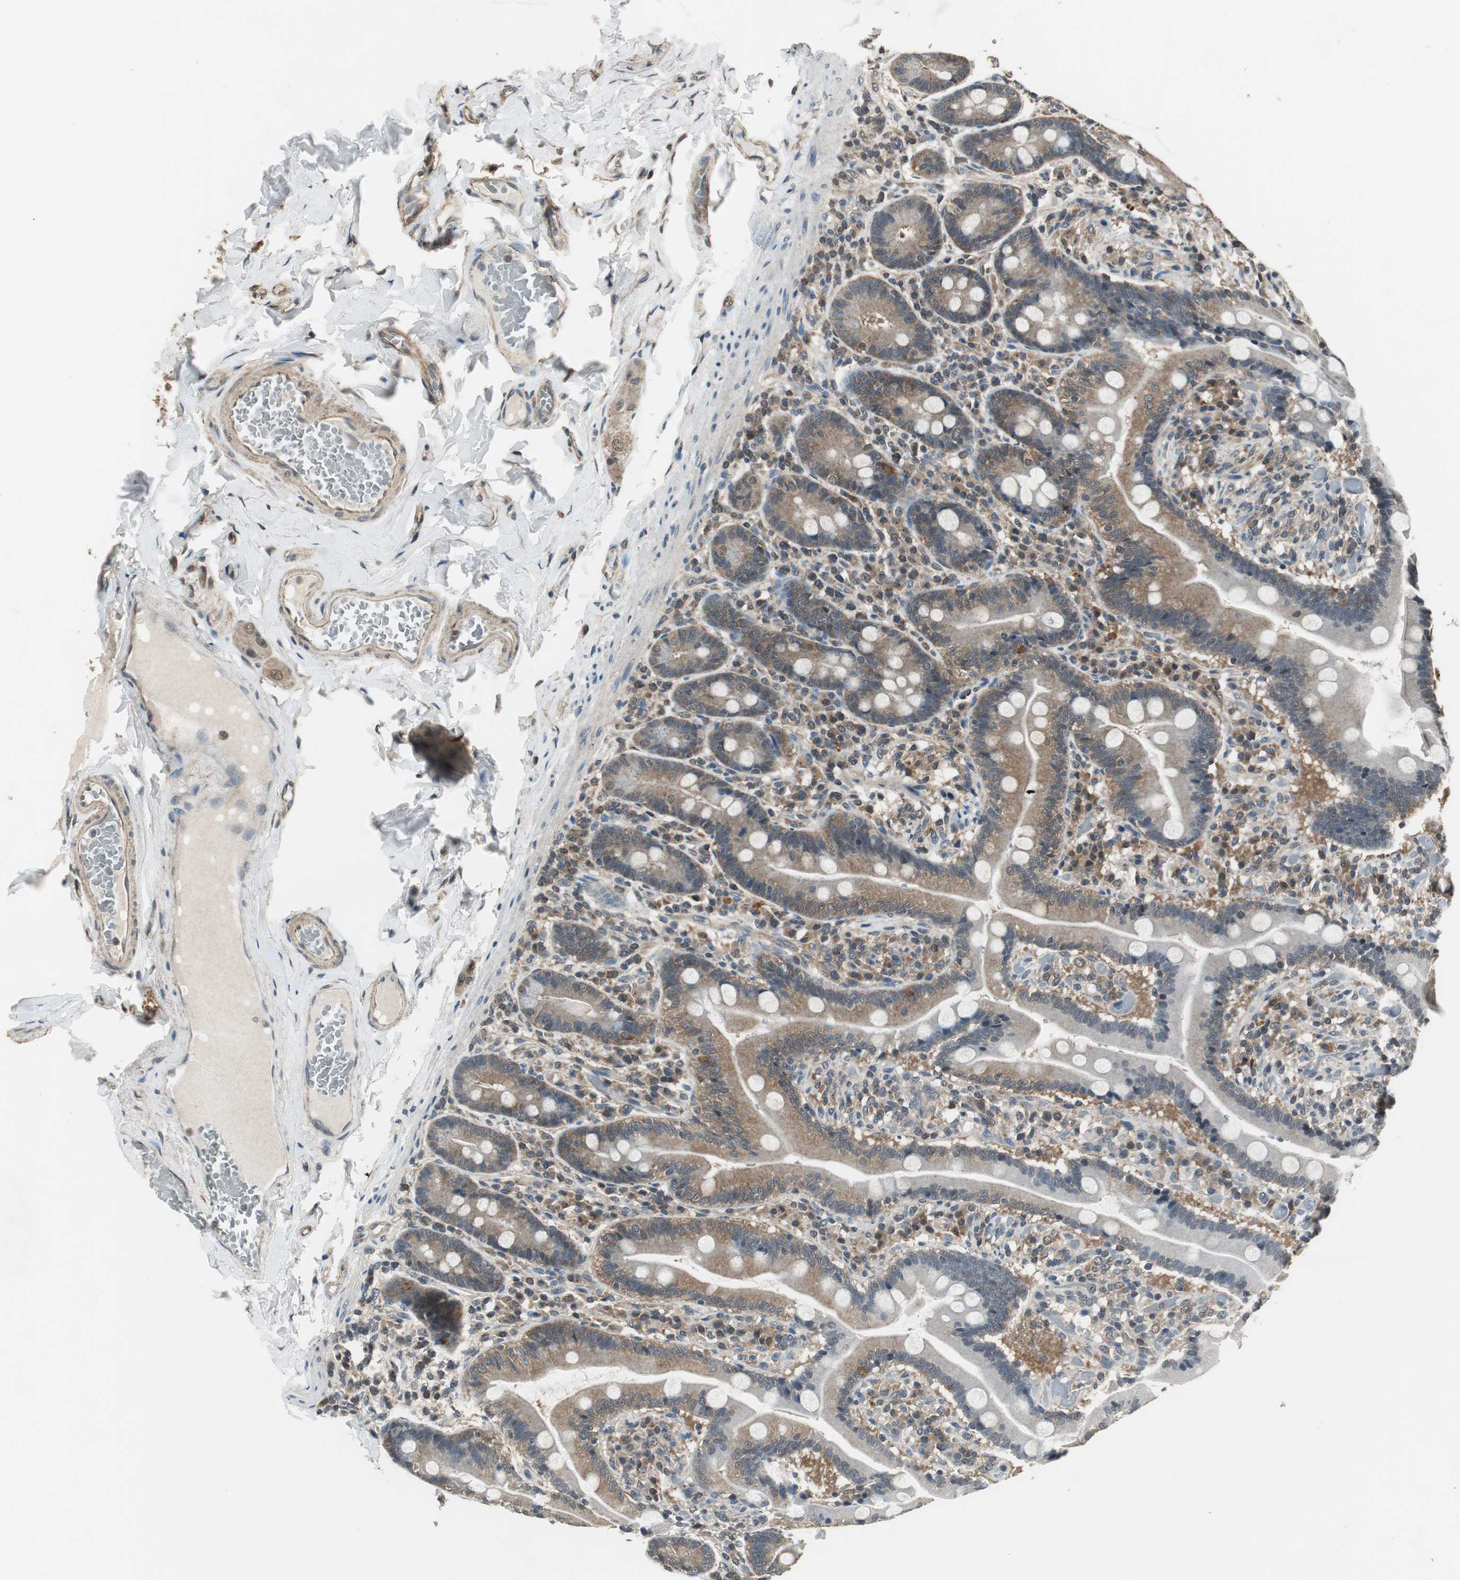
{"staining": {"intensity": "moderate", "quantity": ">75%", "location": "cytoplasmic/membranous"}, "tissue": "duodenum", "cell_type": "Glandular cells", "image_type": "normal", "snomed": [{"axis": "morphology", "description": "Normal tissue, NOS"}, {"axis": "topography", "description": "Duodenum"}], "caption": "This photomicrograph demonstrates normal duodenum stained with immunohistochemistry to label a protein in brown. The cytoplasmic/membranous of glandular cells show moderate positivity for the protein. Nuclei are counter-stained blue.", "gene": "PSMB4", "patient": {"sex": "male", "age": 66}}